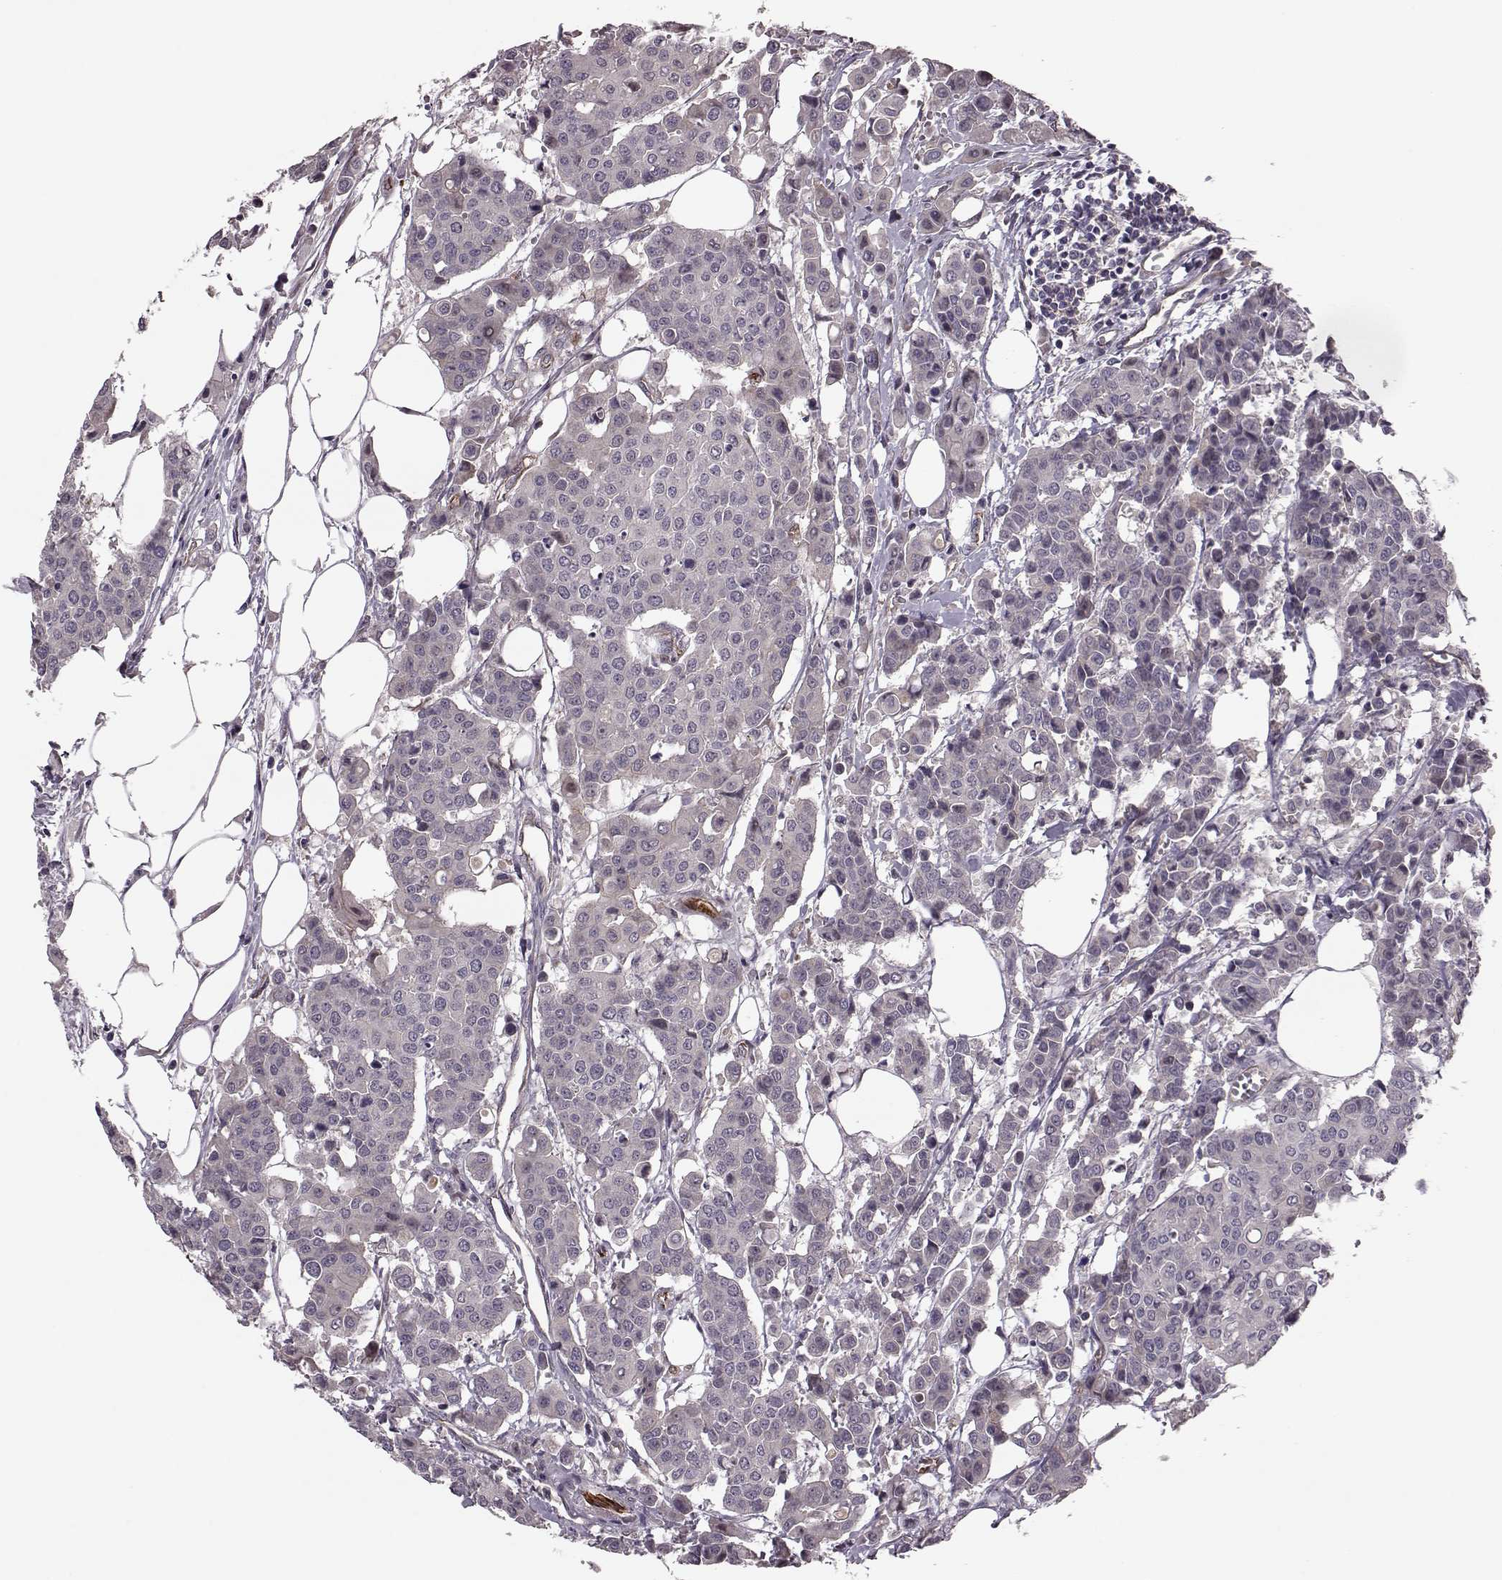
{"staining": {"intensity": "negative", "quantity": "none", "location": "none"}, "tissue": "carcinoid", "cell_type": "Tumor cells", "image_type": "cancer", "snomed": [{"axis": "morphology", "description": "Carcinoid, malignant, NOS"}, {"axis": "topography", "description": "Colon"}], "caption": "Human malignant carcinoid stained for a protein using immunohistochemistry demonstrates no staining in tumor cells.", "gene": "SYNPO", "patient": {"sex": "male", "age": 81}}